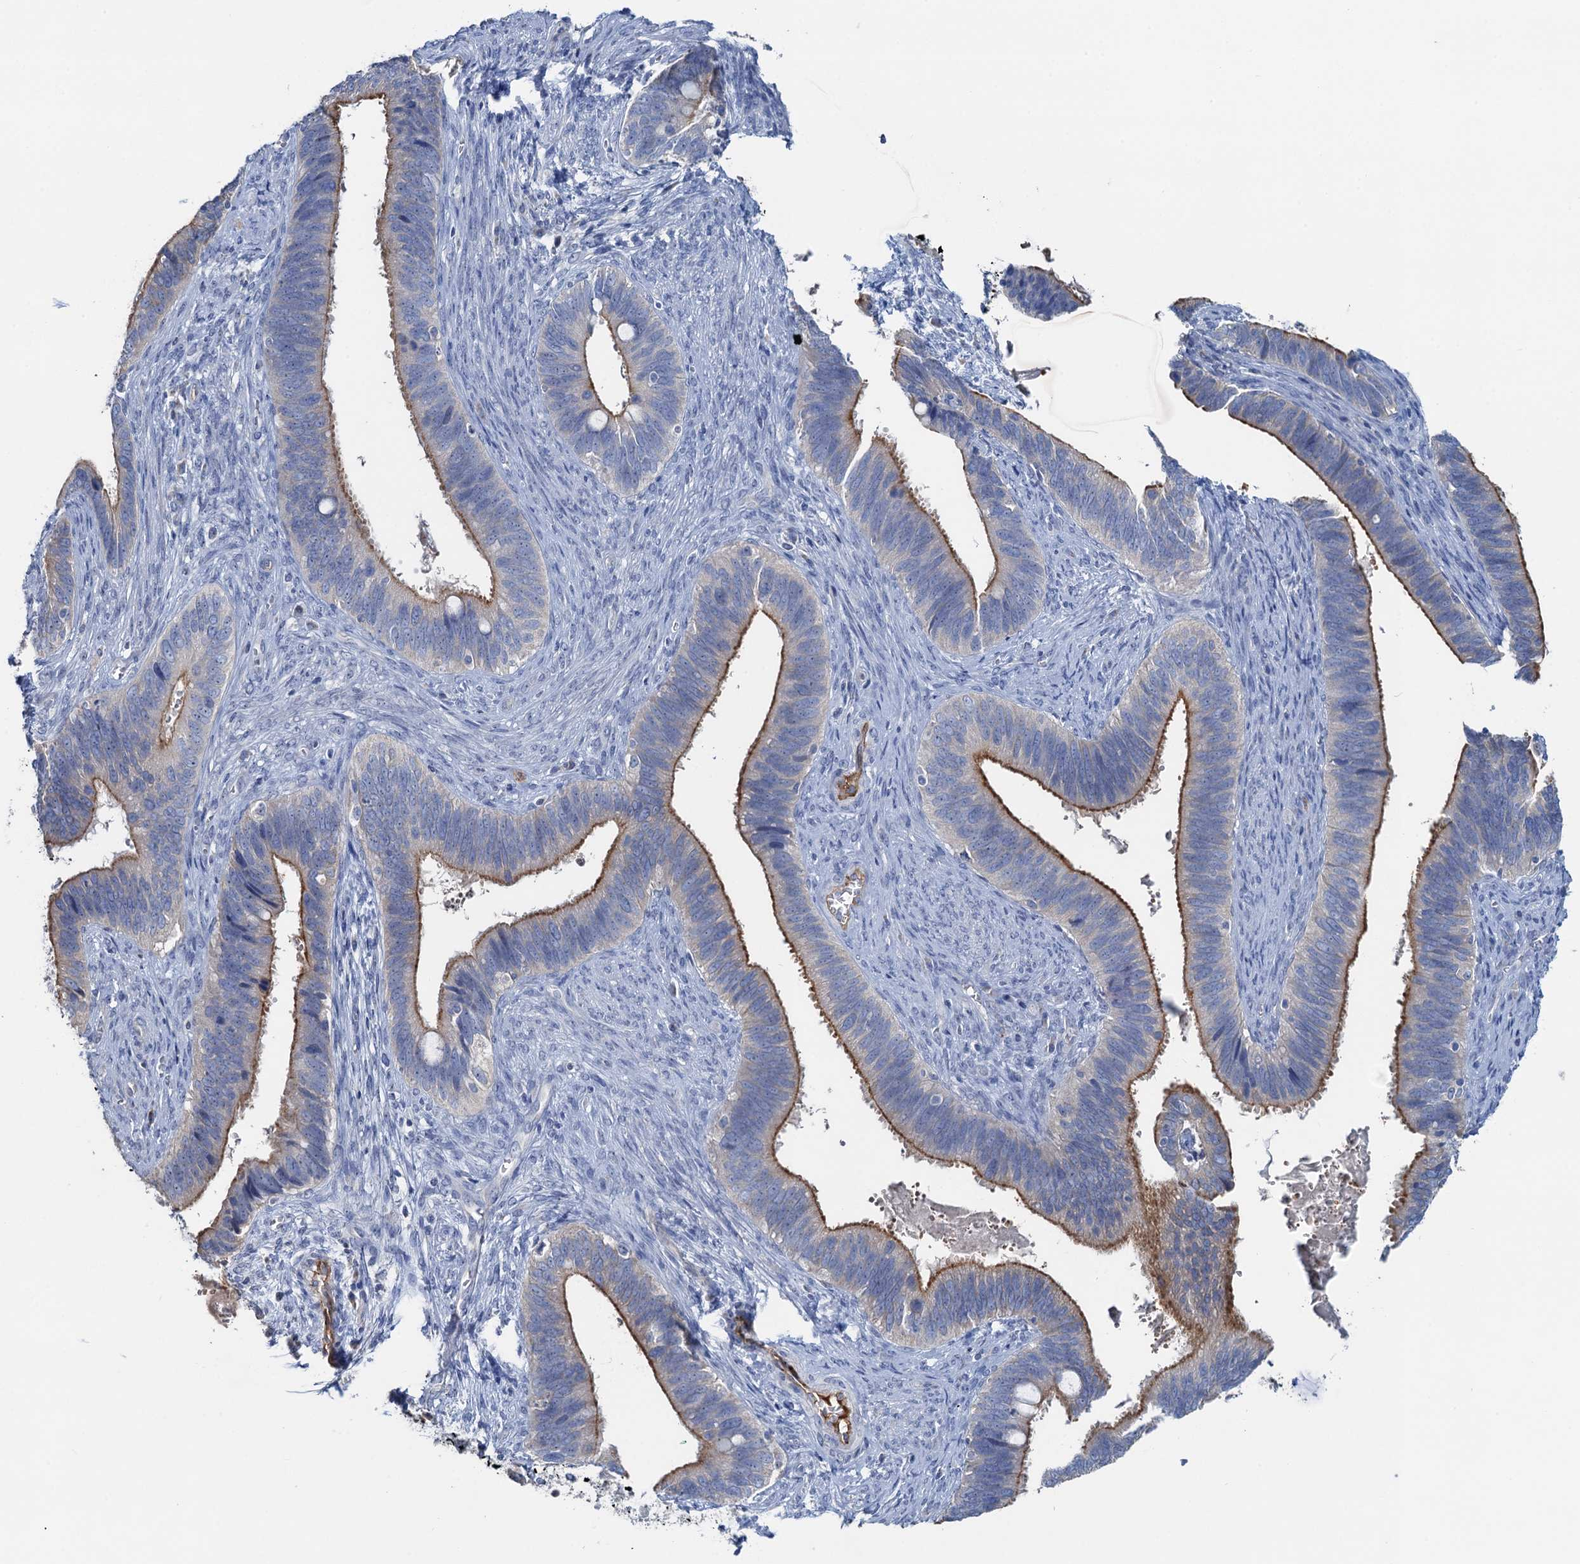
{"staining": {"intensity": "strong", "quantity": "25%-75%", "location": "cytoplasmic/membranous"}, "tissue": "cervical cancer", "cell_type": "Tumor cells", "image_type": "cancer", "snomed": [{"axis": "morphology", "description": "Adenocarcinoma, NOS"}, {"axis": "topography", "description": "Cervix"}], "caption": "Protein expression analysis of human cervical cancer reveals strong cytoplasmic/membranous staining in about 25%-75% of tumor cells. Using DAB (3,3'-diaminobenzidine) (brown) and hematoxylin (blue) stains, captured at high magnification using brightfield microscopy.", "gene": "PLLP", "patient": {"sex": "female", "age": 42}}